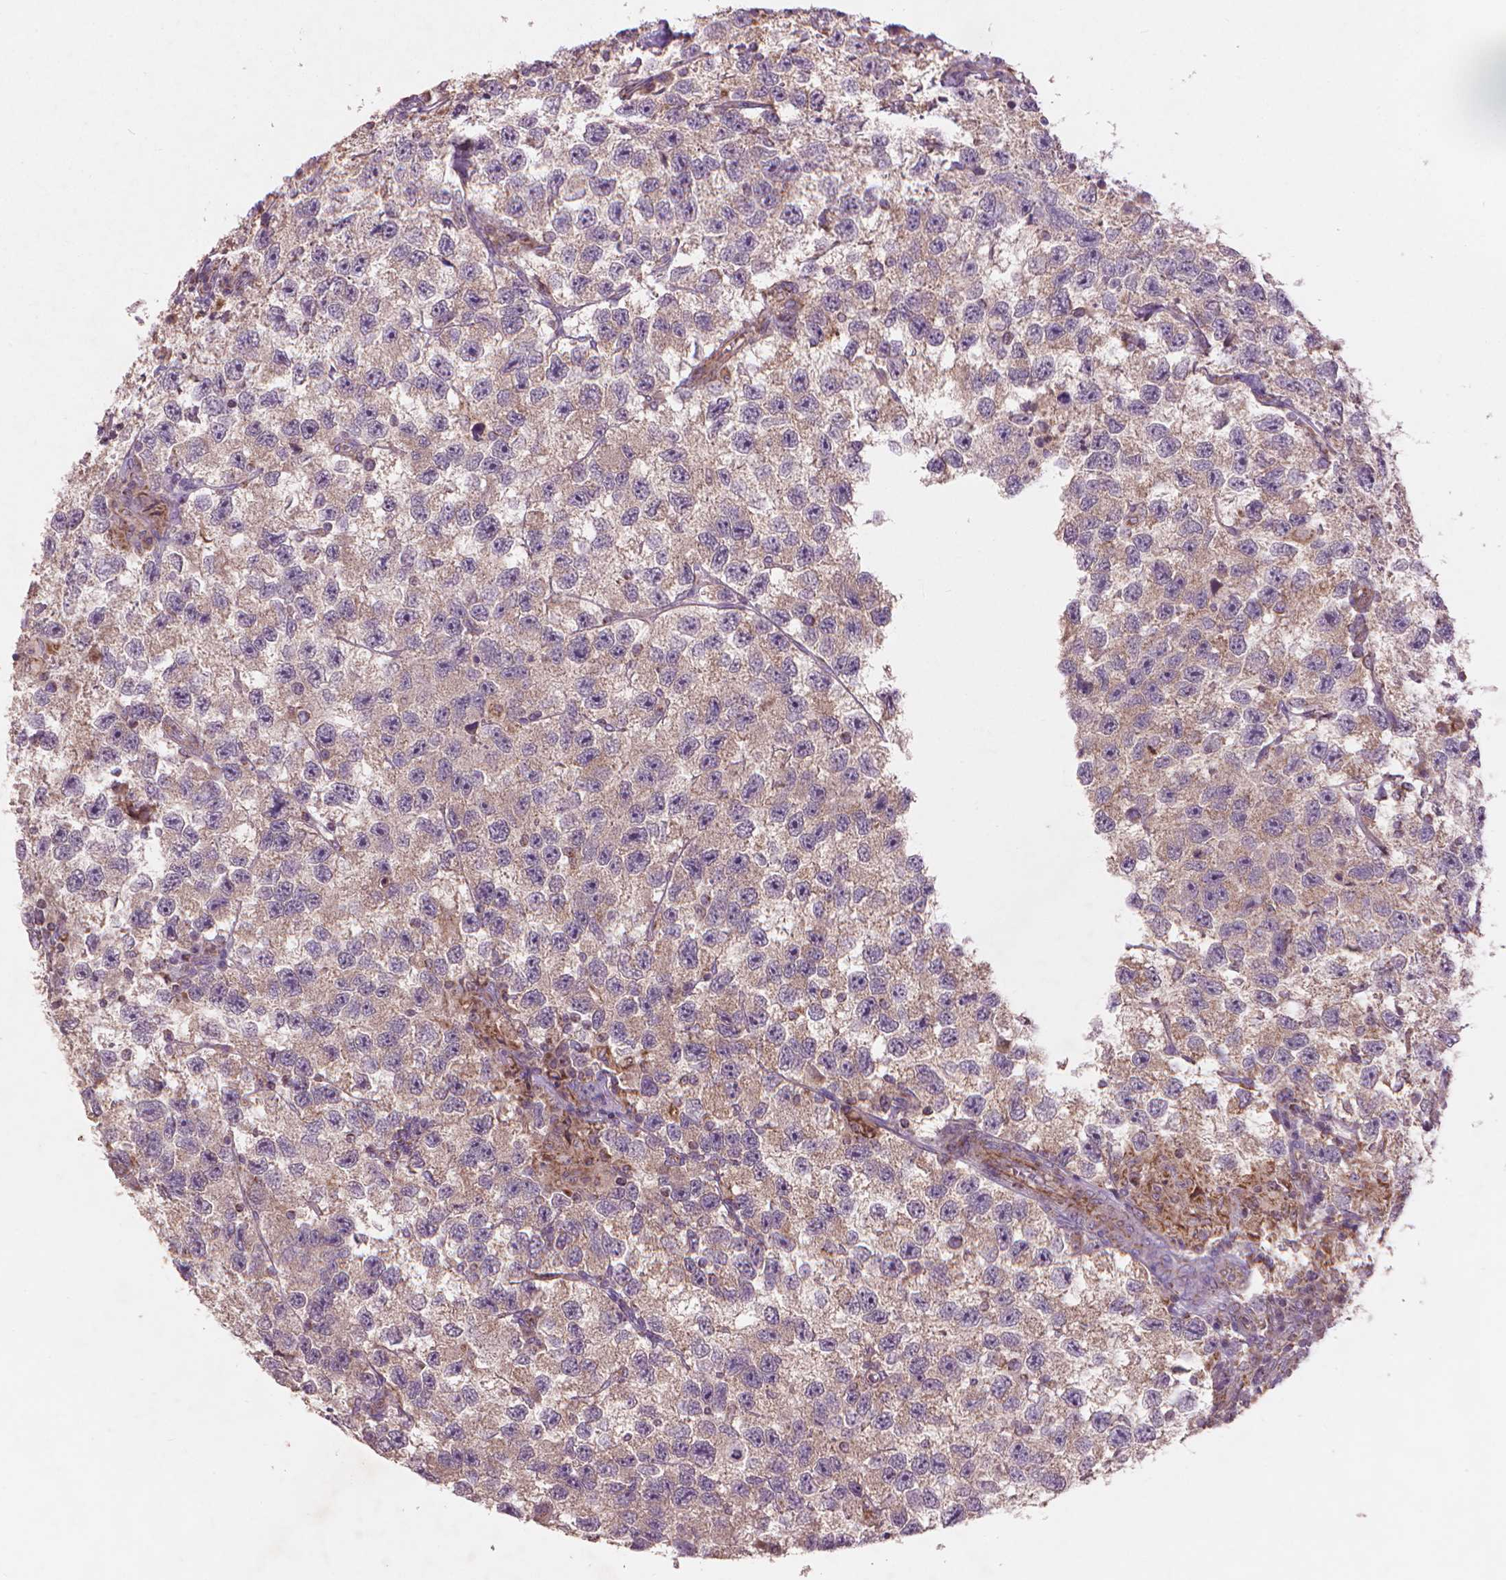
{"staining": {"intensity": "moderate", "quantity": "25%-75%", "location": "cytoplasmic/membranous"}, "tissue": "testis cancer", "cell_type": "Tumor cells", "image_type": "cancer", "snomed": [{"axis": "morphology", "description": "Seminoma, NOS"}, {"axis": "topography", "description": "Testis"}], "caption": "The image shows a brown stain indicating the presence of a protein in the cytoplasmic/membranous of tumor cells in testis cancer (seminoma).", "gene": "NLRX1", "patient": {"sex": "male", "age": 26}}